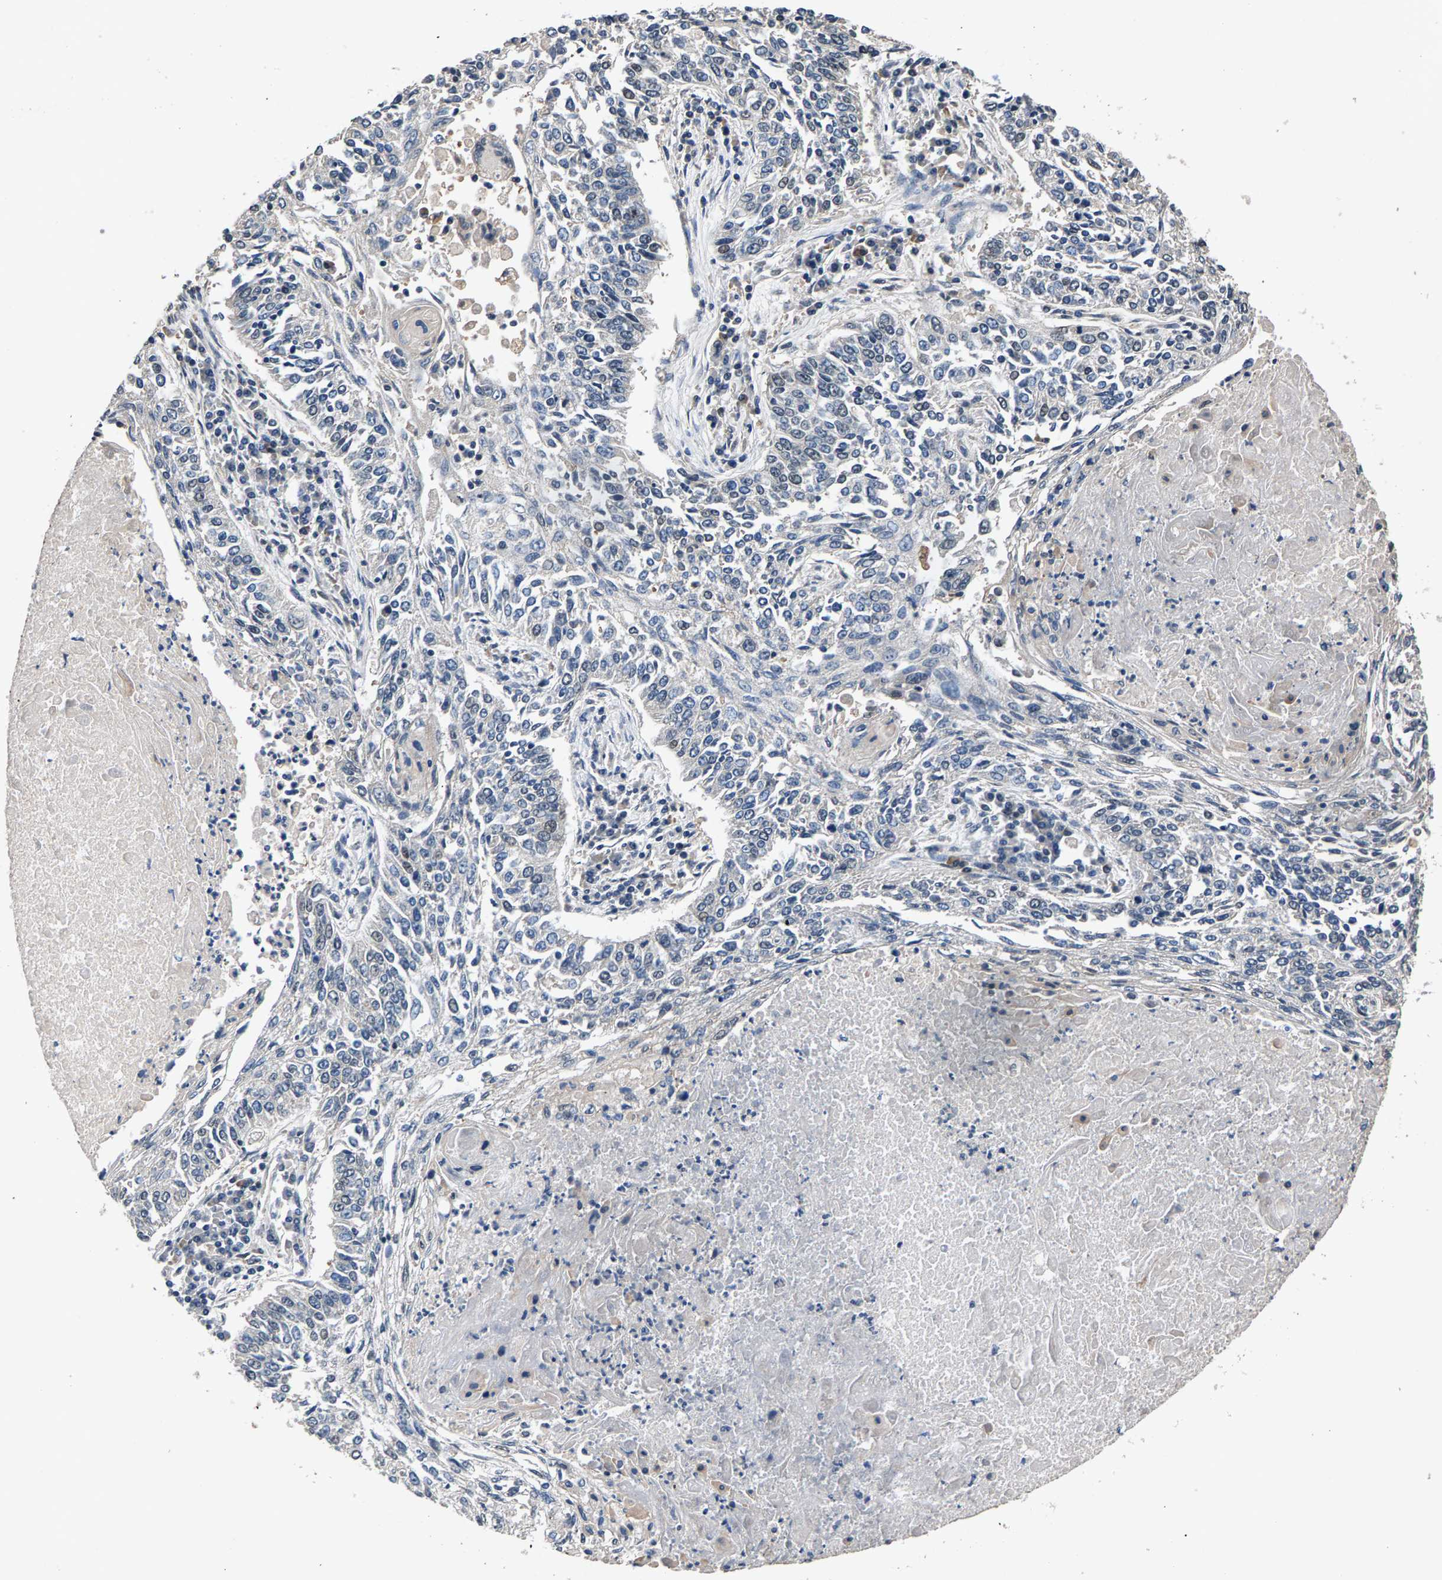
{"staining": {"intensity": "negative", "quantity": "none", "location": "none"}, "tissue": "lung cancer", "cell_type": "Tumor cells", "image_type": "cancer", "snomed": [{"axis": "morphology", "description": "Normal tissue, NOS"}, {"axis": "morphology", "description": "Squamous cell carcinoma, NOS"}, {"axis": "topography", "description": "Cartilage tissue"}, {"axis": "topography", "description": "Bronchus"}, {"axis": "topography", "description": "Lung"}], "caption": "Immunohistochemical staining of lung squamous cell carcinoma demonstrates no significant positivity in tumor cells. (DAB immunohistochemistry visualized using brightfield microscopy, high magnification).", "gene": "RBM33", "patient": {"sex": "female", "age": 49}}